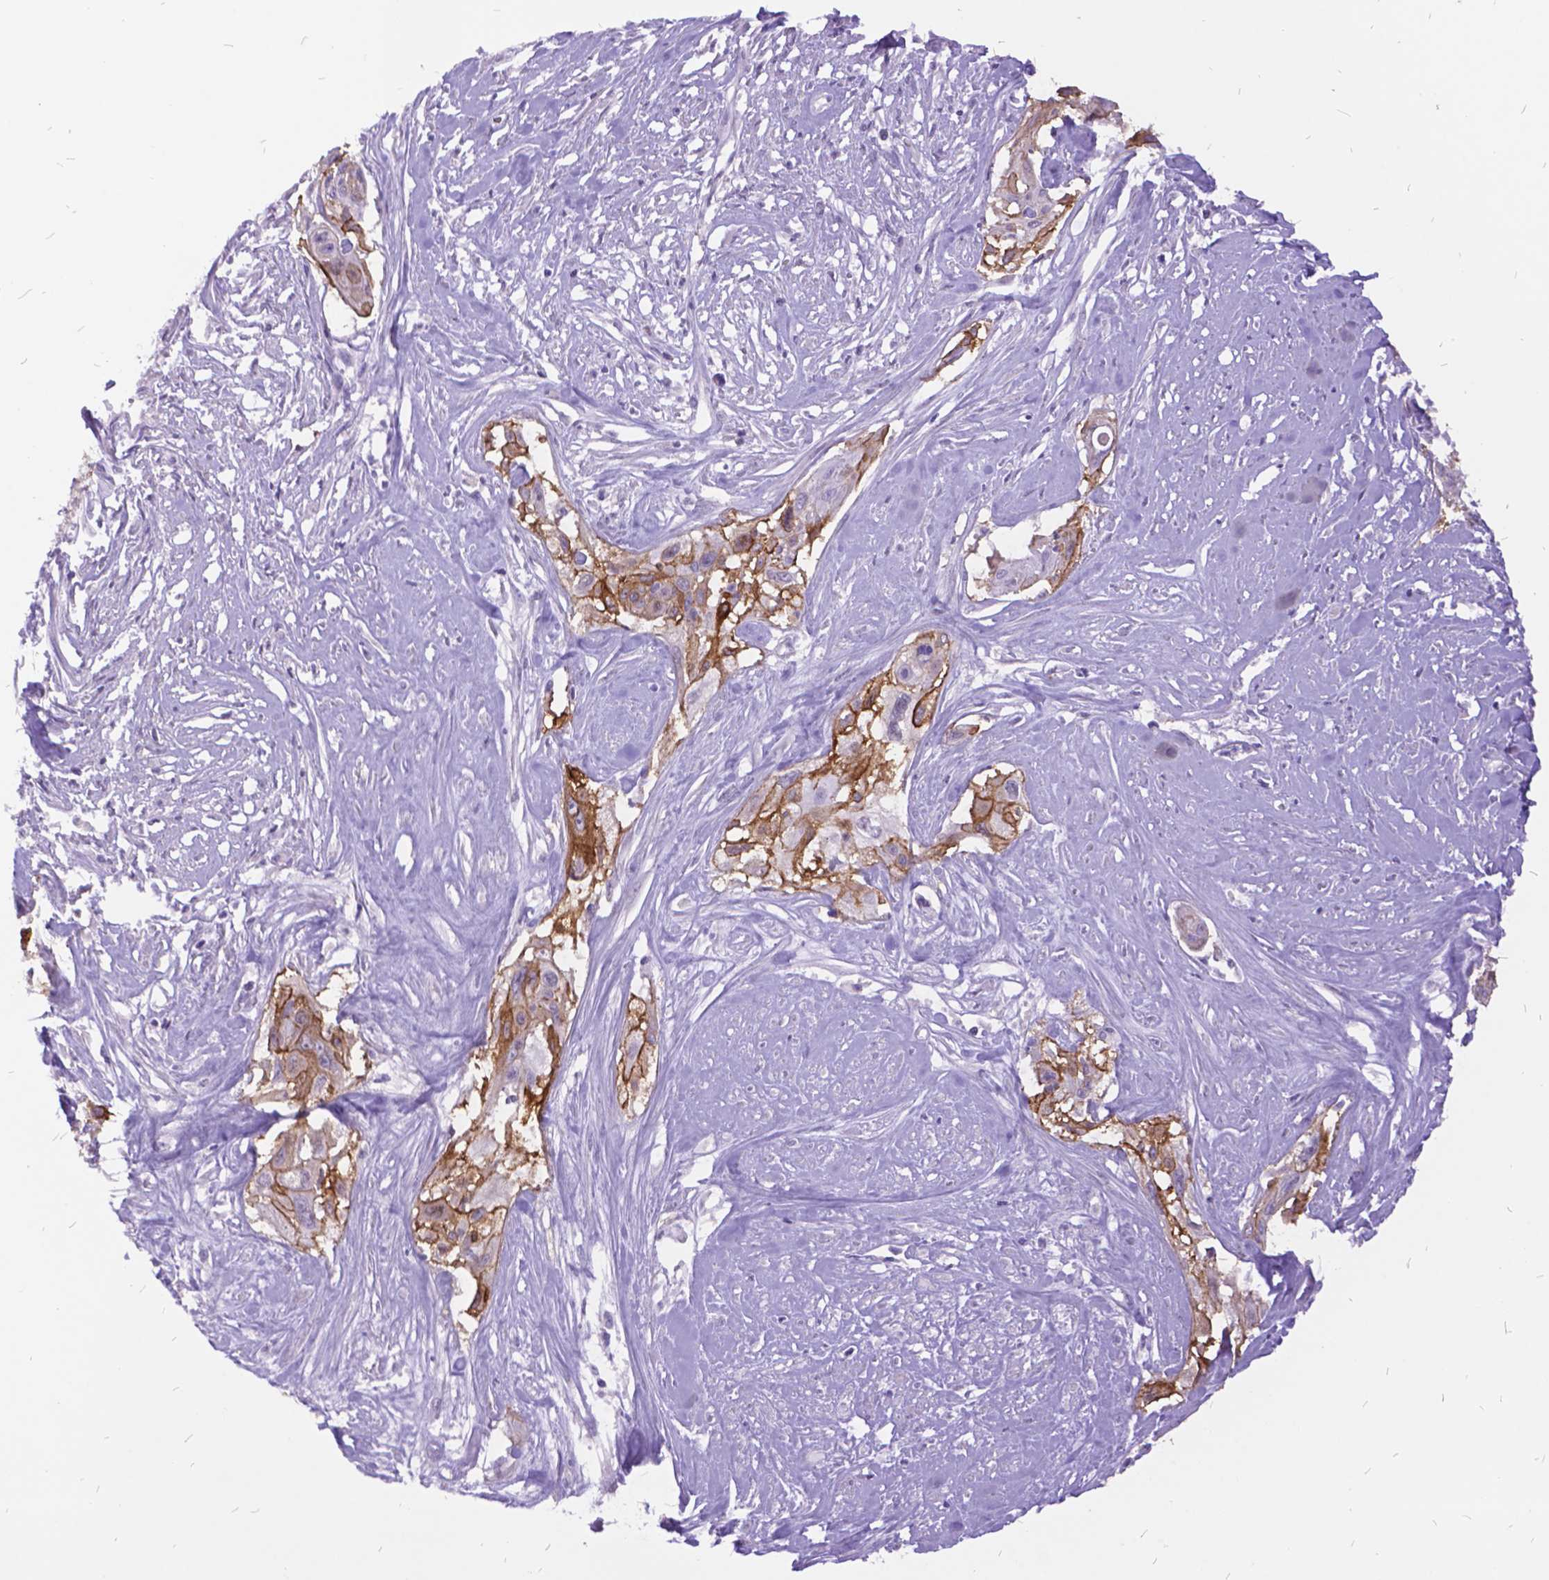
{"staining": {"intensity": "moderate", "quantity": ">75%", "location": "cytoplasmic/membranous"}, "tissue": "cervical cancer", "cell_type": "Tumor cells", "image_type": "cancer", "snomed": [{"axis": "morphology", "description": "Squamous cell carcinoma, NOS"}, {"axis": "topography", "description": "Cervix"}], "caption": "Human squamous cell carcinoma (cervical) stained with a brown dye displays moderate cytoplasmic/membranous positive positivity in about >75% of tumor cells.", "gene": "ITGB6", "patient": {"sex": "female", "age": 49}}